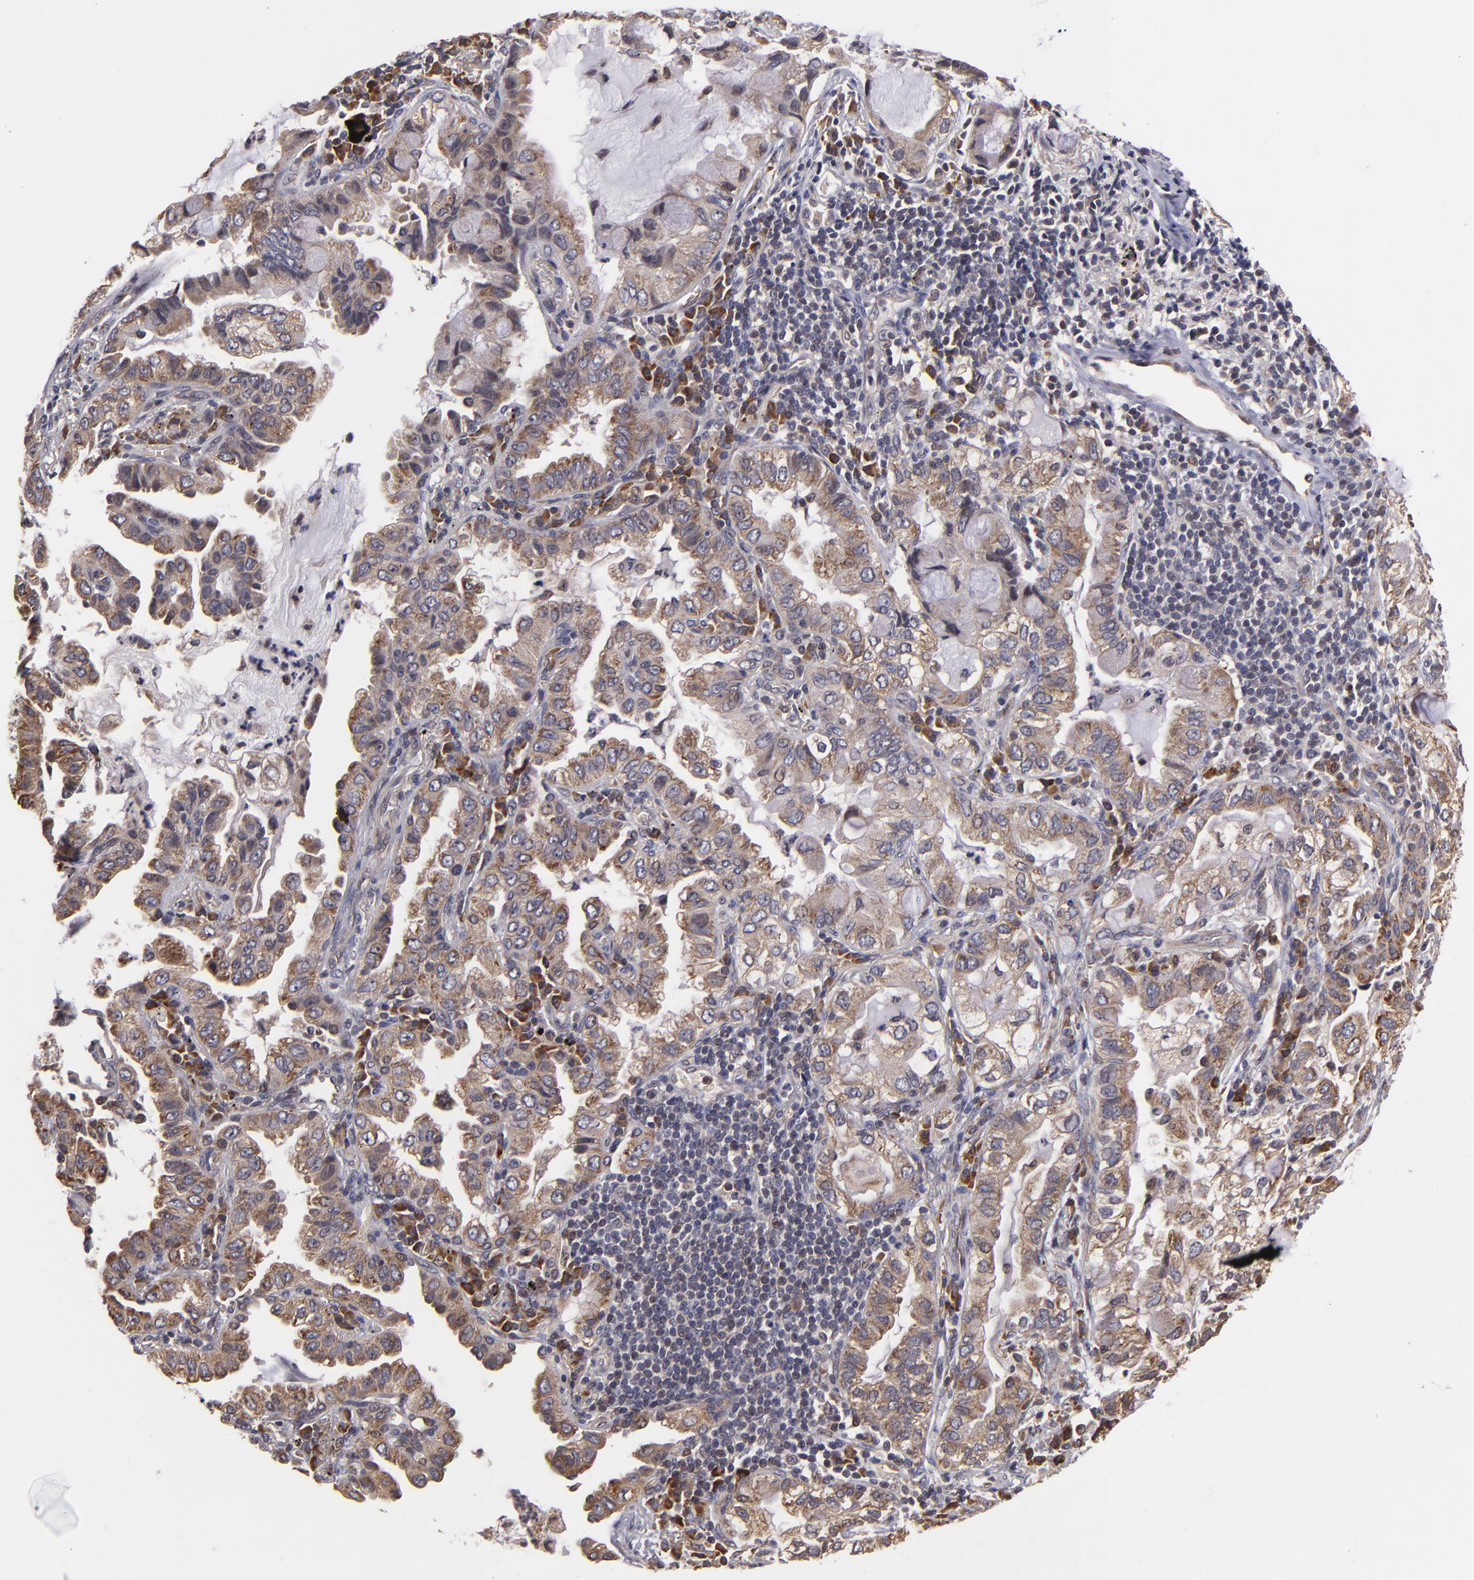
{"staining": {"intensity": "weak", "quantity": ">75%", "location": "cytoplasmic/membranous"}, "tissue": "lung cancer", "cell_type": "Tumor cells", "image_type": "cancer", "snomed": [{"axis": "morphology", "description": "Adenocarcinoma, NOS"}, {"axis": "topography", "description": "Lung"}], "caption": "Weak cytoplasmic/membranous expression for a protein is identified in approximately >75% of tumor cells of lung adenocarcinoma using immunohistochemistry.", "gene": "CASP1", "patient": {"sex": "female", "age": 50}}